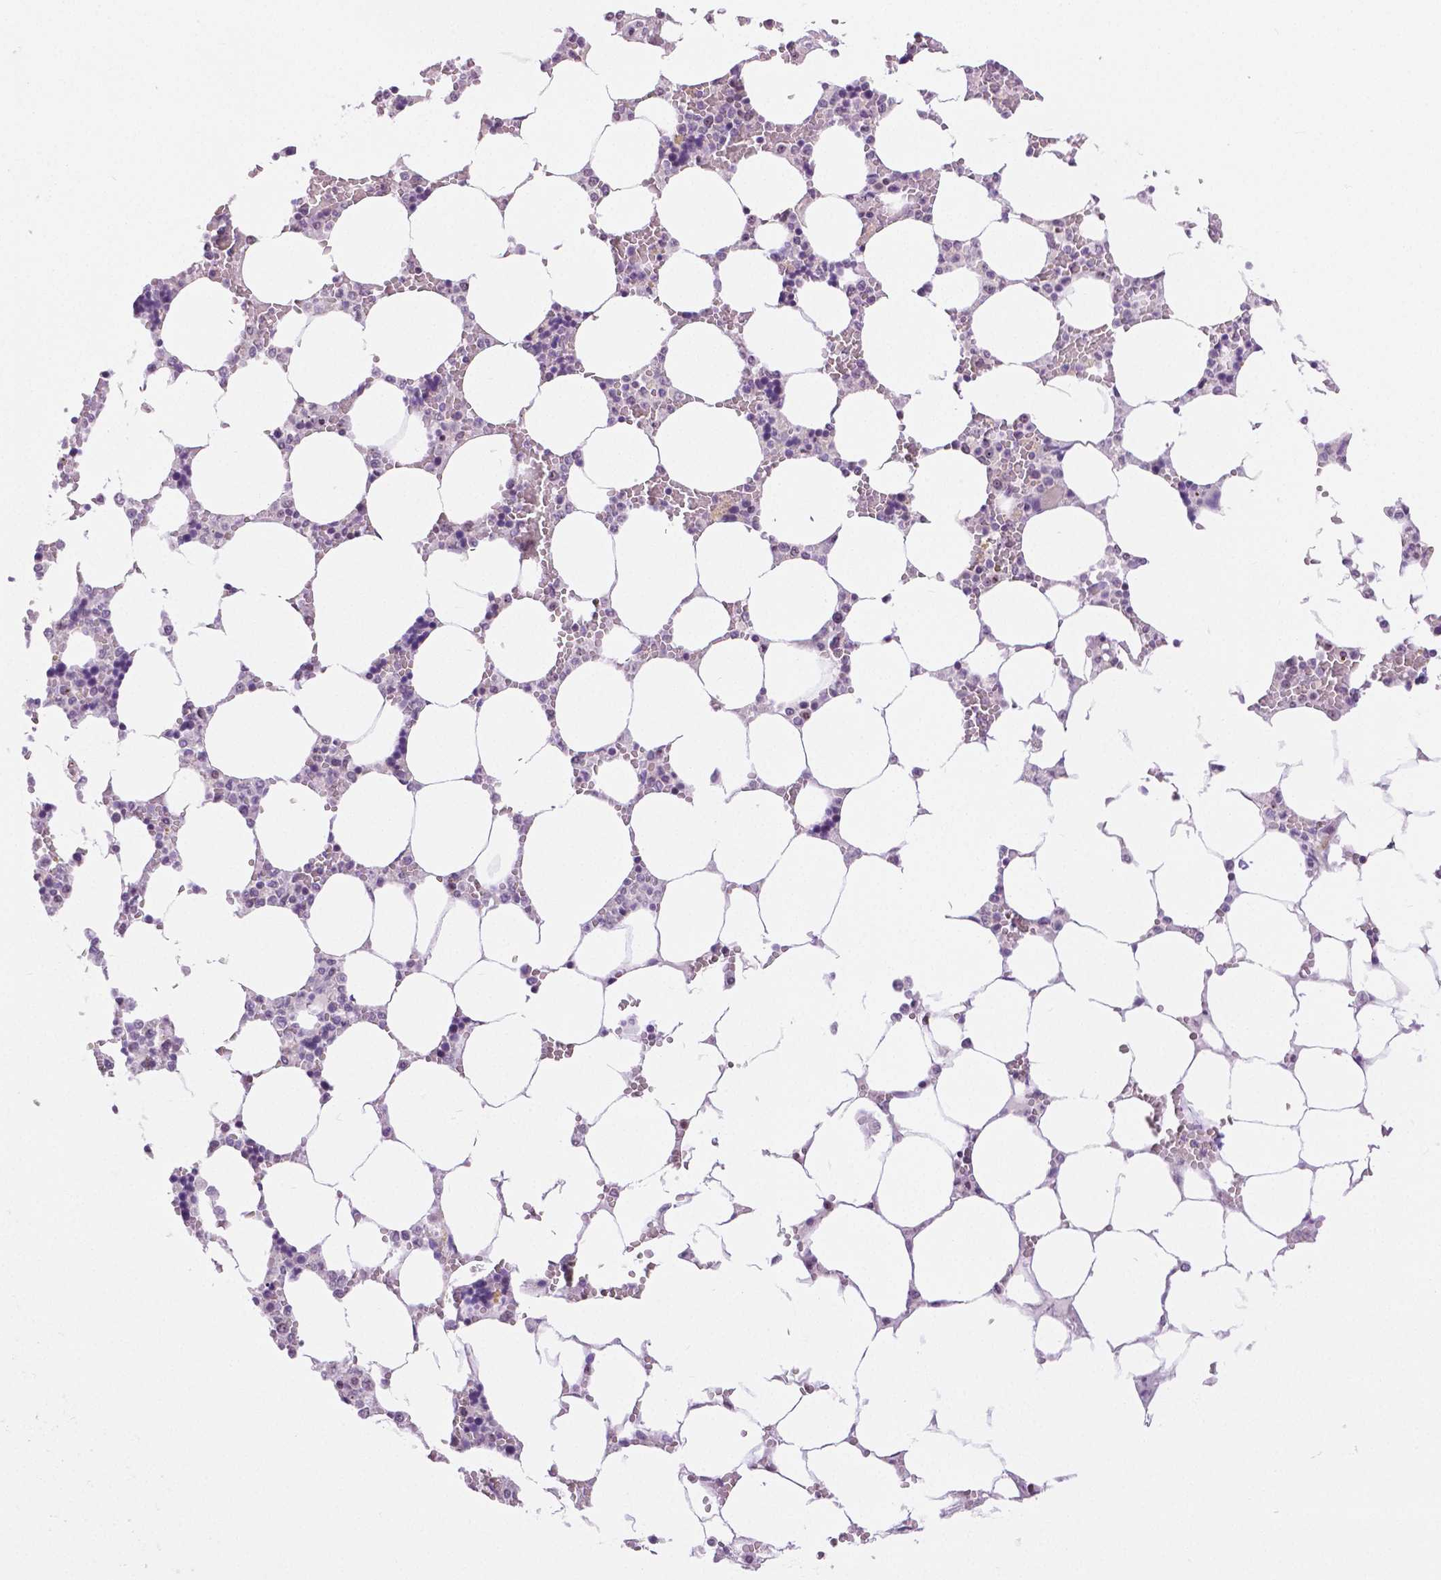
{"staining": {"intensity": "negative", "quantity": "none", "location": "none"}, "tissue": "bone marrow", "cell_type": "Hematopoietic cells", "image_type": "normal", "snomed": [{"axis": "morphology", "description": "Normal tissue, NOS"}, {"axis": "topography", "description": "Bone marrow"}], "caption": "DAB (3,3'-diaminobenzidine) immunohistochemical staining of normal bone marrow shows no significant staining in hematopoietic cells.", "gene": "NHP2", "patient": {"sex": "male", "age": 64}}